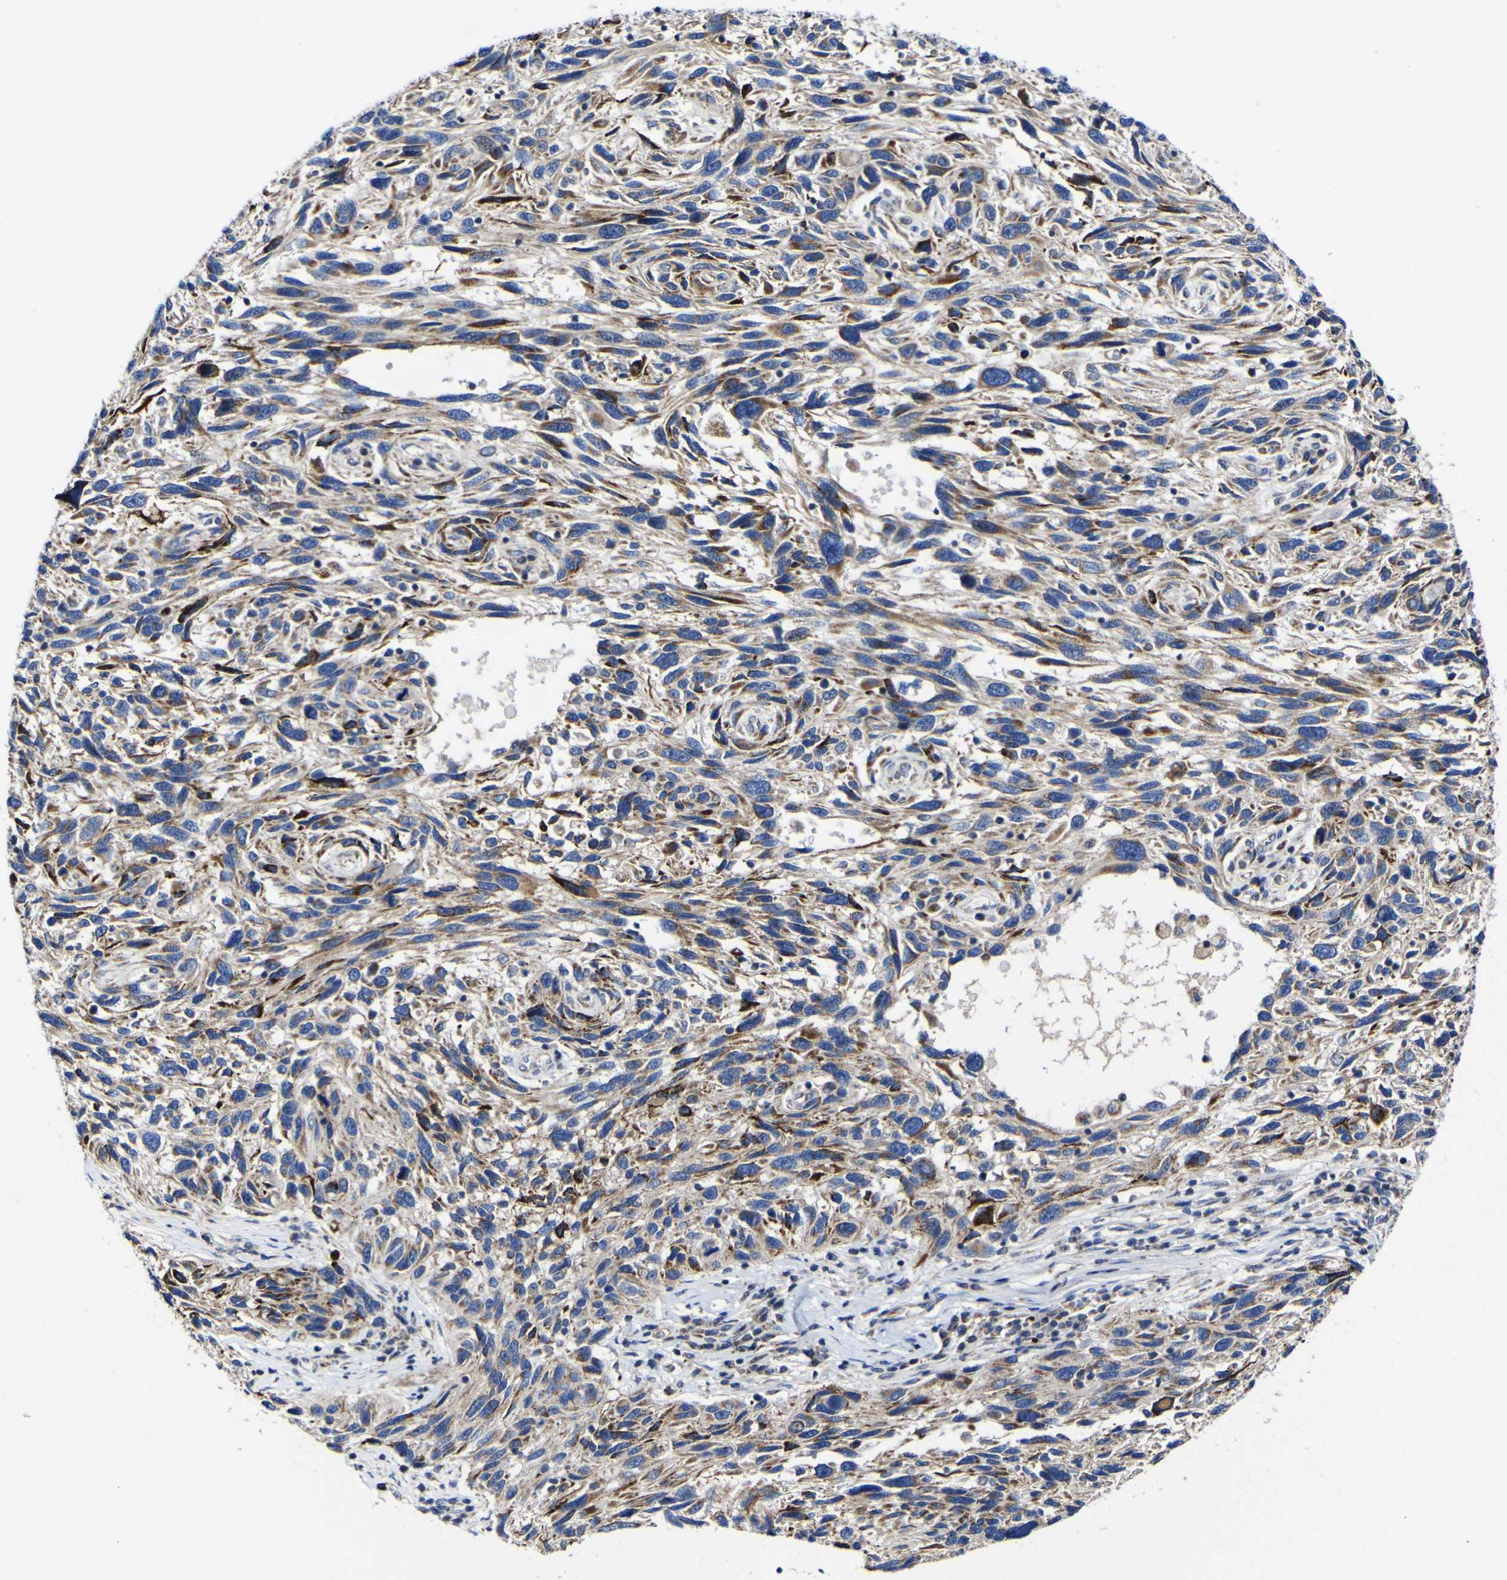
{"staining": {"intensity": "moderate", "quantity": "25%-75%", "location": "cytoplasmic/membranous"}, "tissue": "melanoma", "cell_type": "Tumor cells", "image_type": "cancer", "snomed": [{"axis": "morphology", "description": "Malignant melanoma, NOS"}, {"axis": "topography", "description": "Skin"}], "caption": "A histopathology image of melanoma stained for a protein reveals moderate cytoplasmic/membranous brown staining in tumor cells.", "gene": "CCDC90B", "patient": {"sex": "male", "age": 53}}